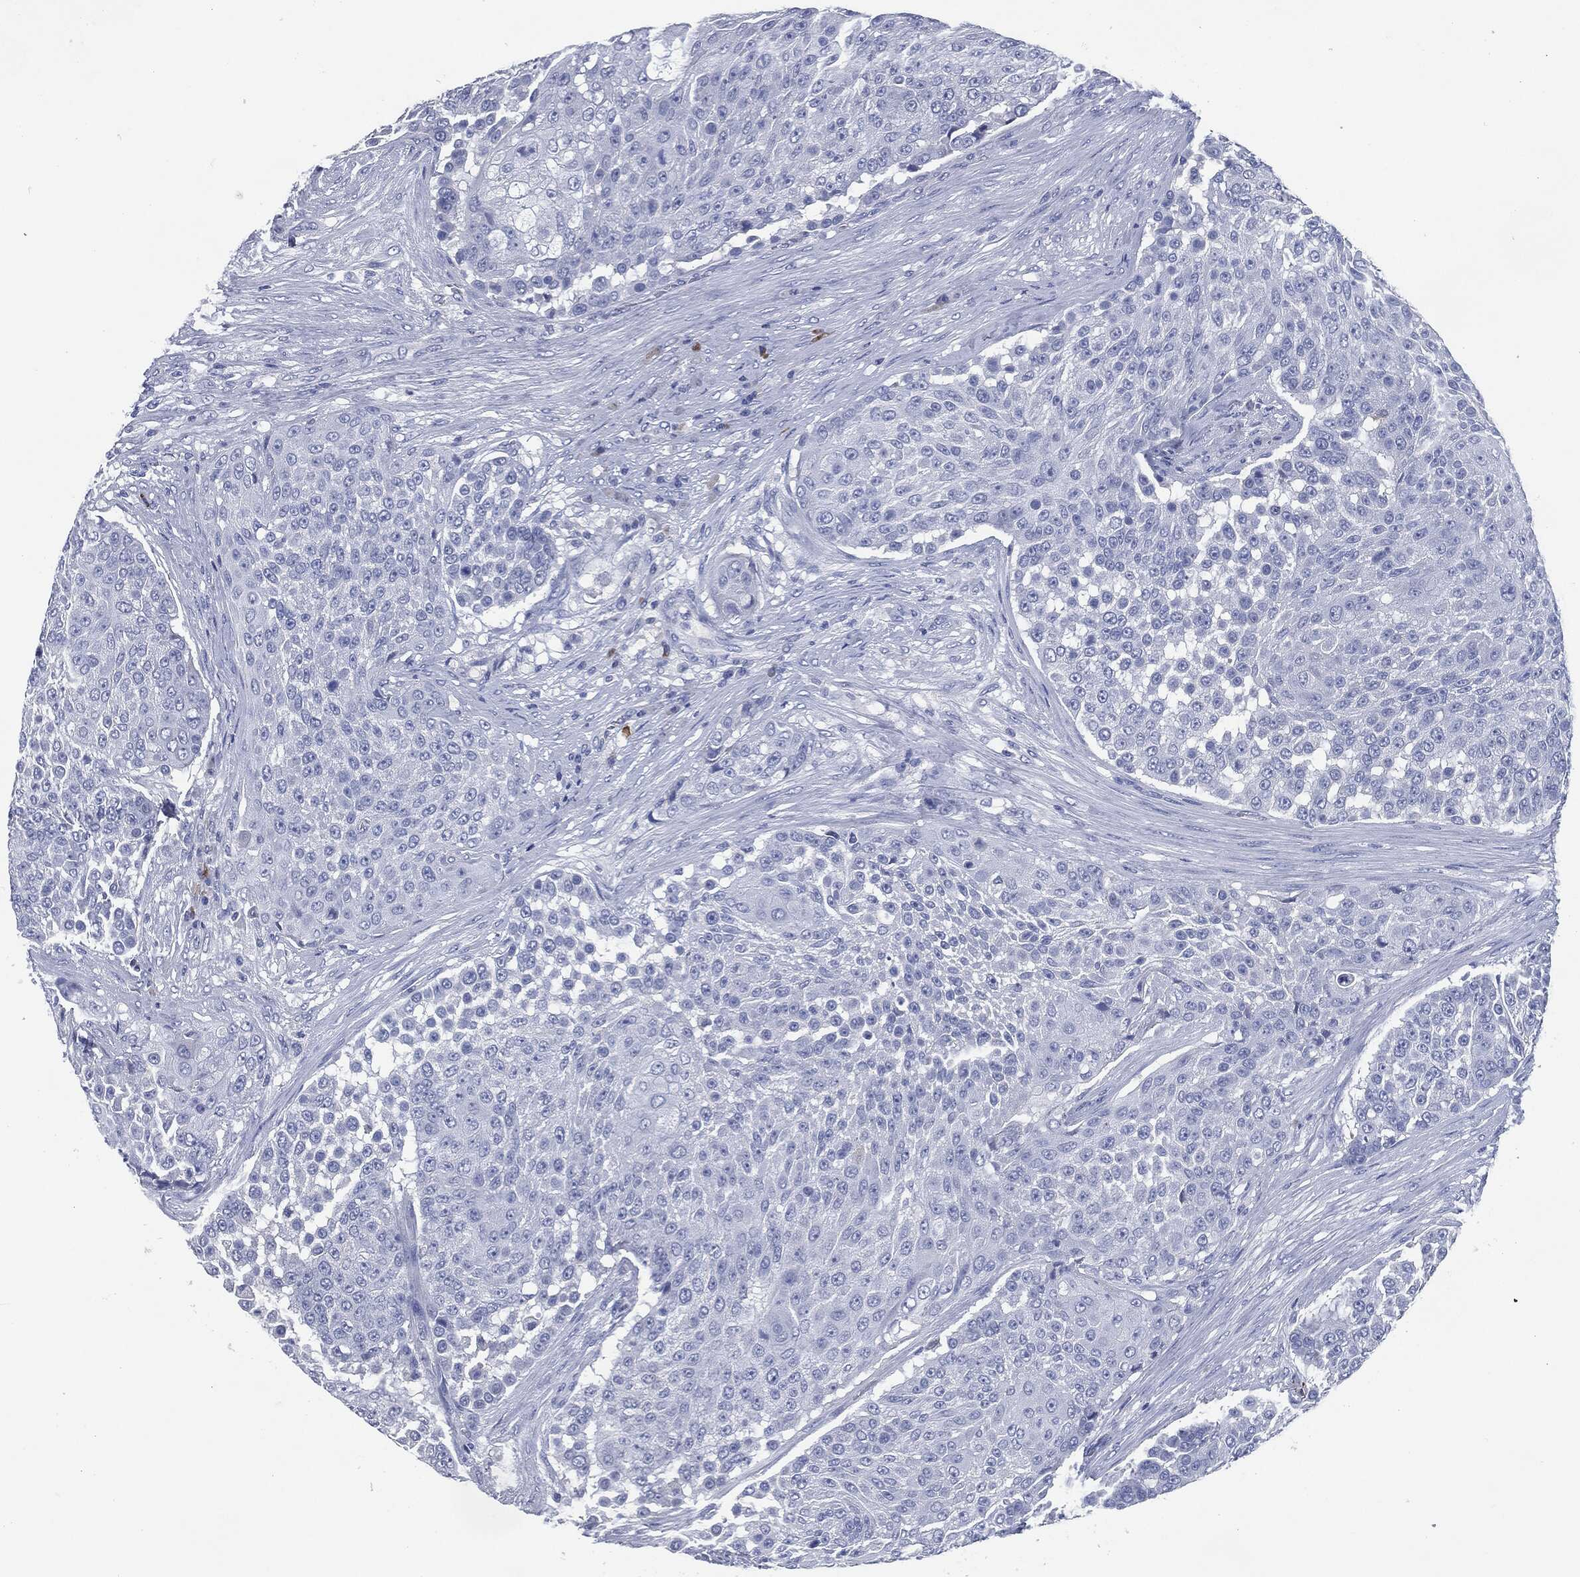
{"staining": {"intensity": "negative", "quantity": "none", "location": "none"}, "tissue": "urothelial cancer", "cell_type": "Tumor cells", "image_type": "cancer", "snomed": [{"axis": "morphology", "description": "Urothelial carcinoma, High grade"}, {"axis": "topography", "description": "Urinary bladder"}], "caption": "Tumor cells show no significant protein staining in urothelial carcinoma (high-grade).", "gene": "CD27", "patient": {"sex": "female", "age": 63}}